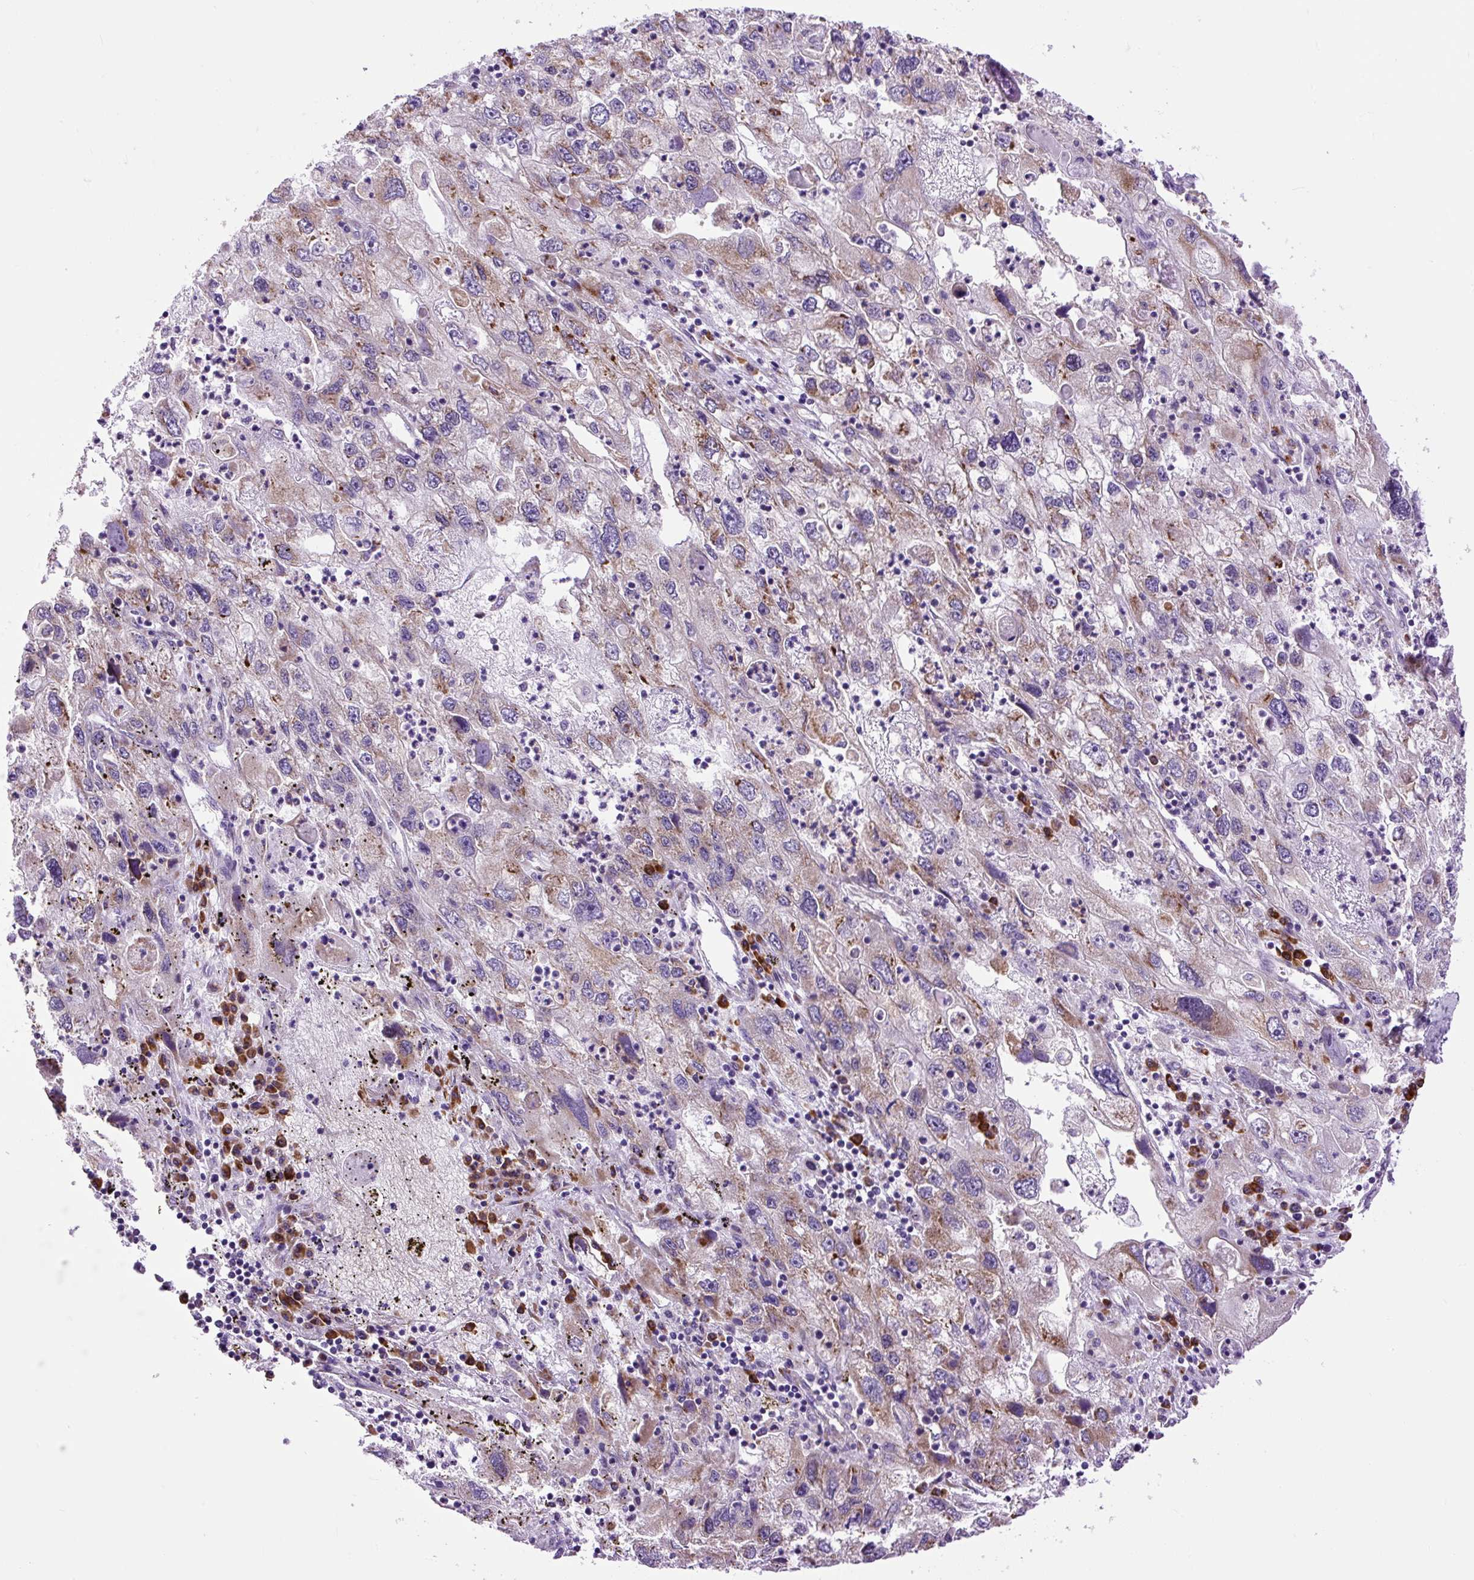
{"staining": {"intensity": "moderate", "quantity": "25%-75%", "location": "cytoplasmic/membranous"}, "tissue": "endometrial cancer", "cell_type": "Tumor cells", "image_type": "cancer", "snomed": [{"axis": "morphology", "description": "Adenocarcinoma, NOS"}, {"axis": "topography", "description": "Endometrium"}], "caption": "About 25%-75% of tumor cells in human endometrial cancer reveal moderate cytoplasmic/membranous protein expression as visualized by brown immunohistochemical staining.", "gene": "DDOST", "patient": {"sex": "female", "age": 49}}